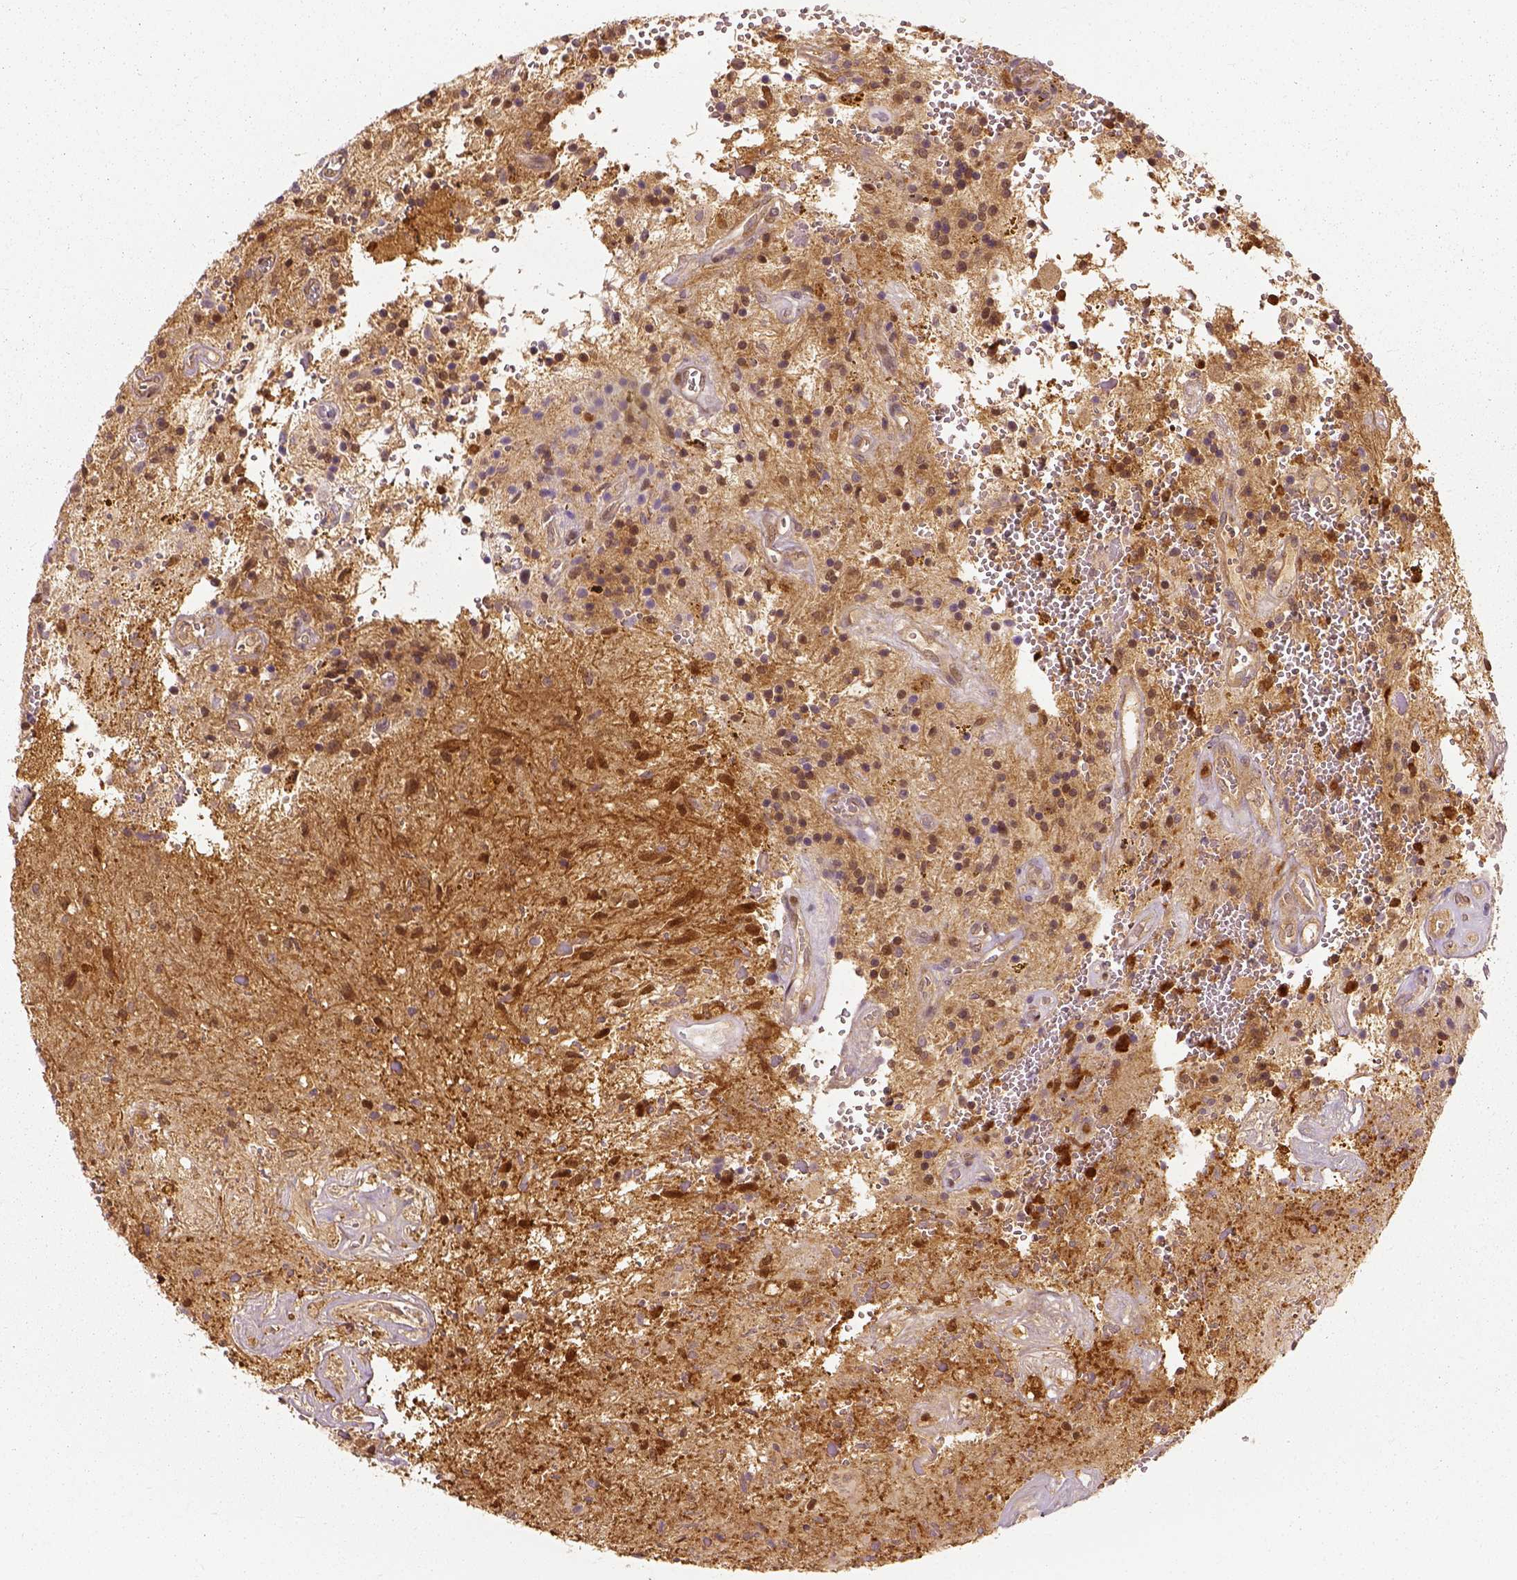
{"staining": {"intensity": "moderate", "quantity": ">75%", "location": "cytoplasmic/membranous"}, "tissue": "glioma", "cell_type": "Tumor cells", "image_type": "cancer", "snomed": [{"axis": "morphology", "description": "Glioma, malignant, Low grade"}, {"axis": "topography", "description": "Cerebellum"}], "caption": "About >75% of tumor cells in glioma show moderate cytoplasmic/membranous protein positivity as visualized by brown immunohistochemical staining.", "gene": "GPI", "patient": {"sex": "female", "age": 14}}